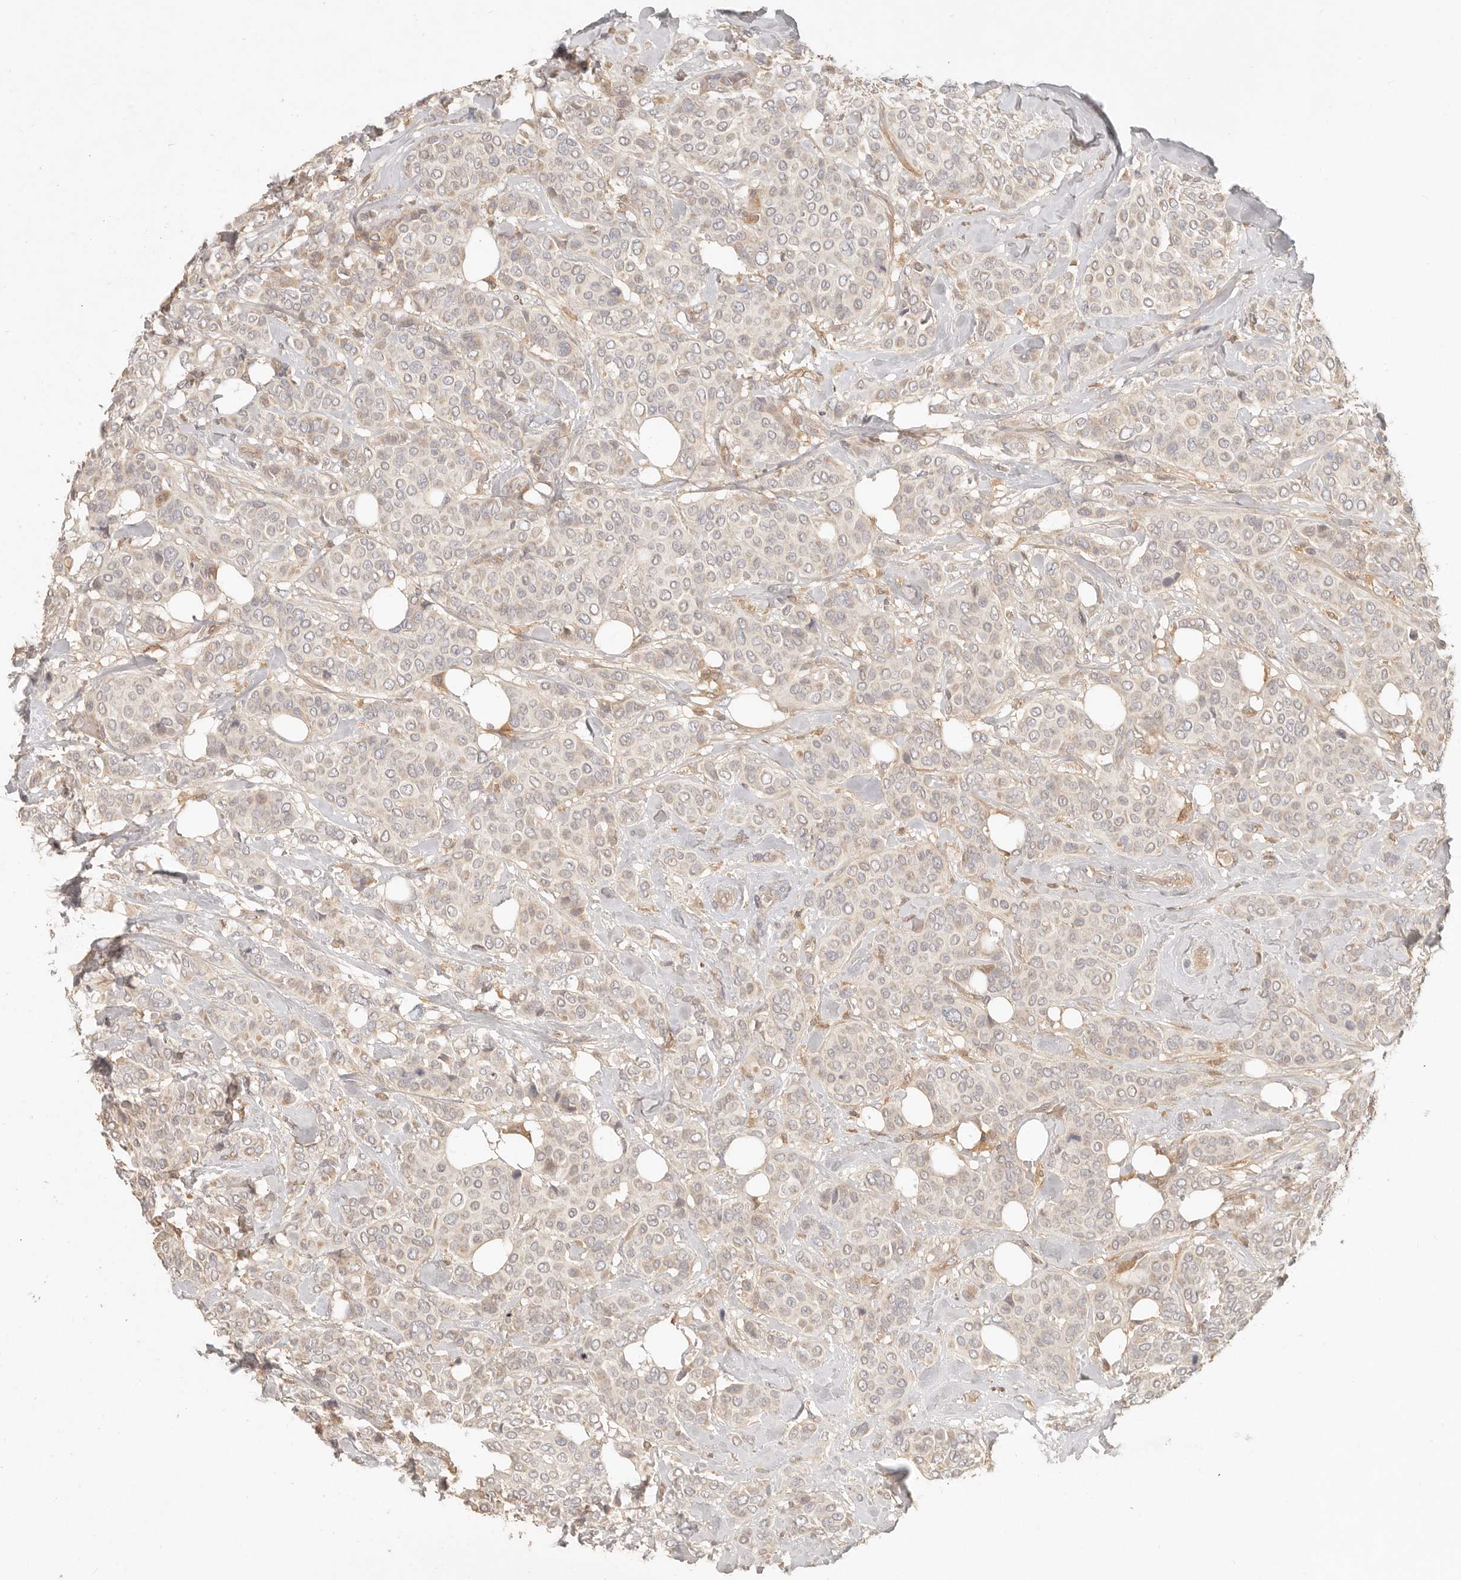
{"staining": {"intensity": "weak", "quantity": "<25%", "location": "cytoplasmic/membranous"}, "tissue": "breast cancer", "cell_type": "Tumor cells", "image_type": "cancer", "snomed": [{"axis": "morphology", "description": "Lobular carcinoma"}, {"axis": "topography", "description": "Breast"}], "caption": "Immunohistochemical staining of lobular carcinoma (breast) demonstrates no significant positivity in tumor cells.", "gene": "NECAP2", "patient": {"sex": "female", "age": 51}}